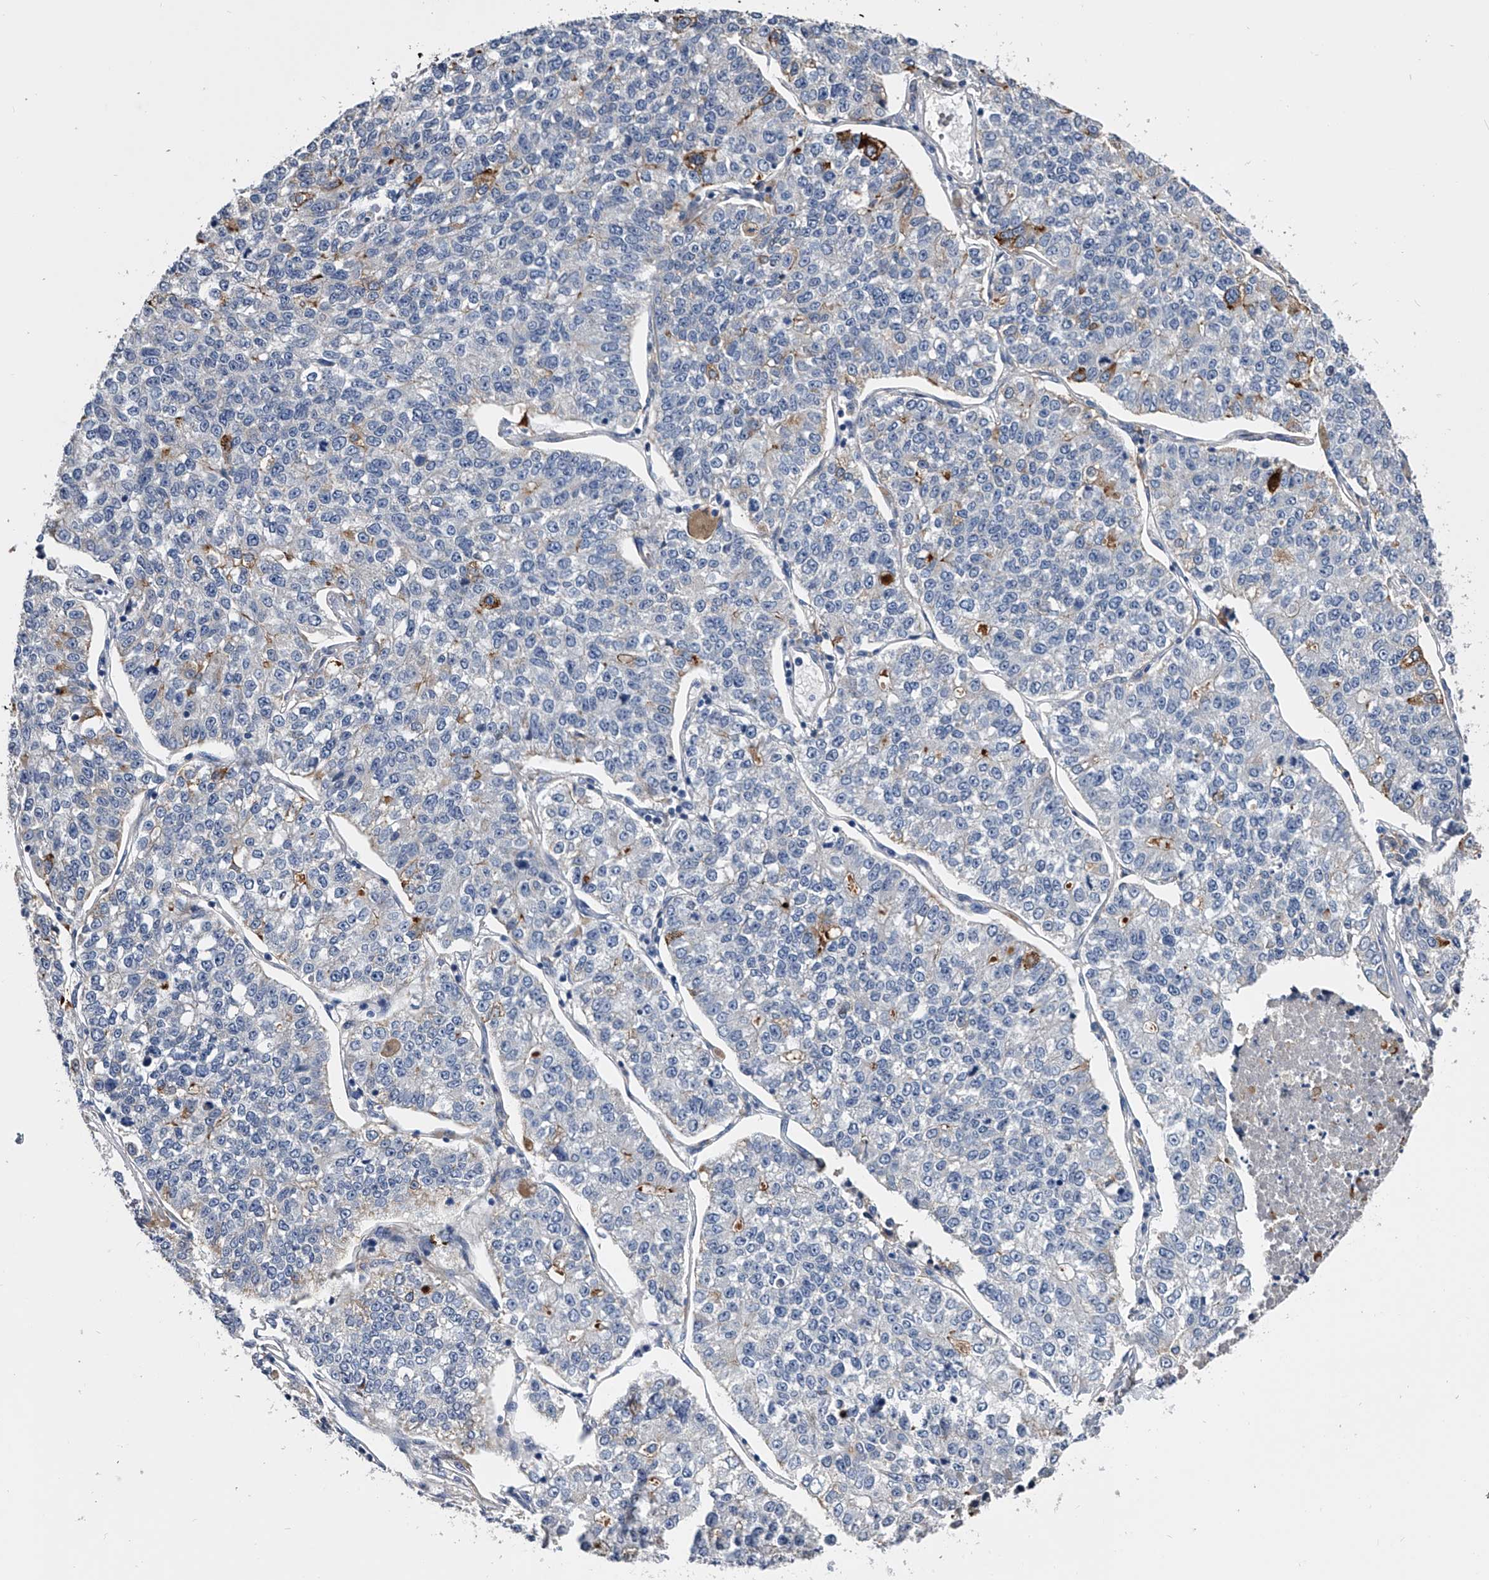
{"staining": {"intensity": "negative", "quantity": "none", "location": "none"}, "tissue": "lung cancer", "cell_type": "Tumor cells", "image_type": "cancer", "snomed": [{"axis": "morphology", "description": "Adenocarcinoma, NOS"}, {"axis": "topography", "description": "Lung"}], "caption": "The immunohistochemistry (IHC) micrograph has no significant expression in tumor cells of lung adenocarcinoma tissue. (Stains: DAB (3,3'-diaminobenzidine) IHC with hematoxylin counter stain, Microscopy: brightfield microscopy at high magnification).", "gene": "EFCAB7", "patient": {"sex": "male", "age": 49}}